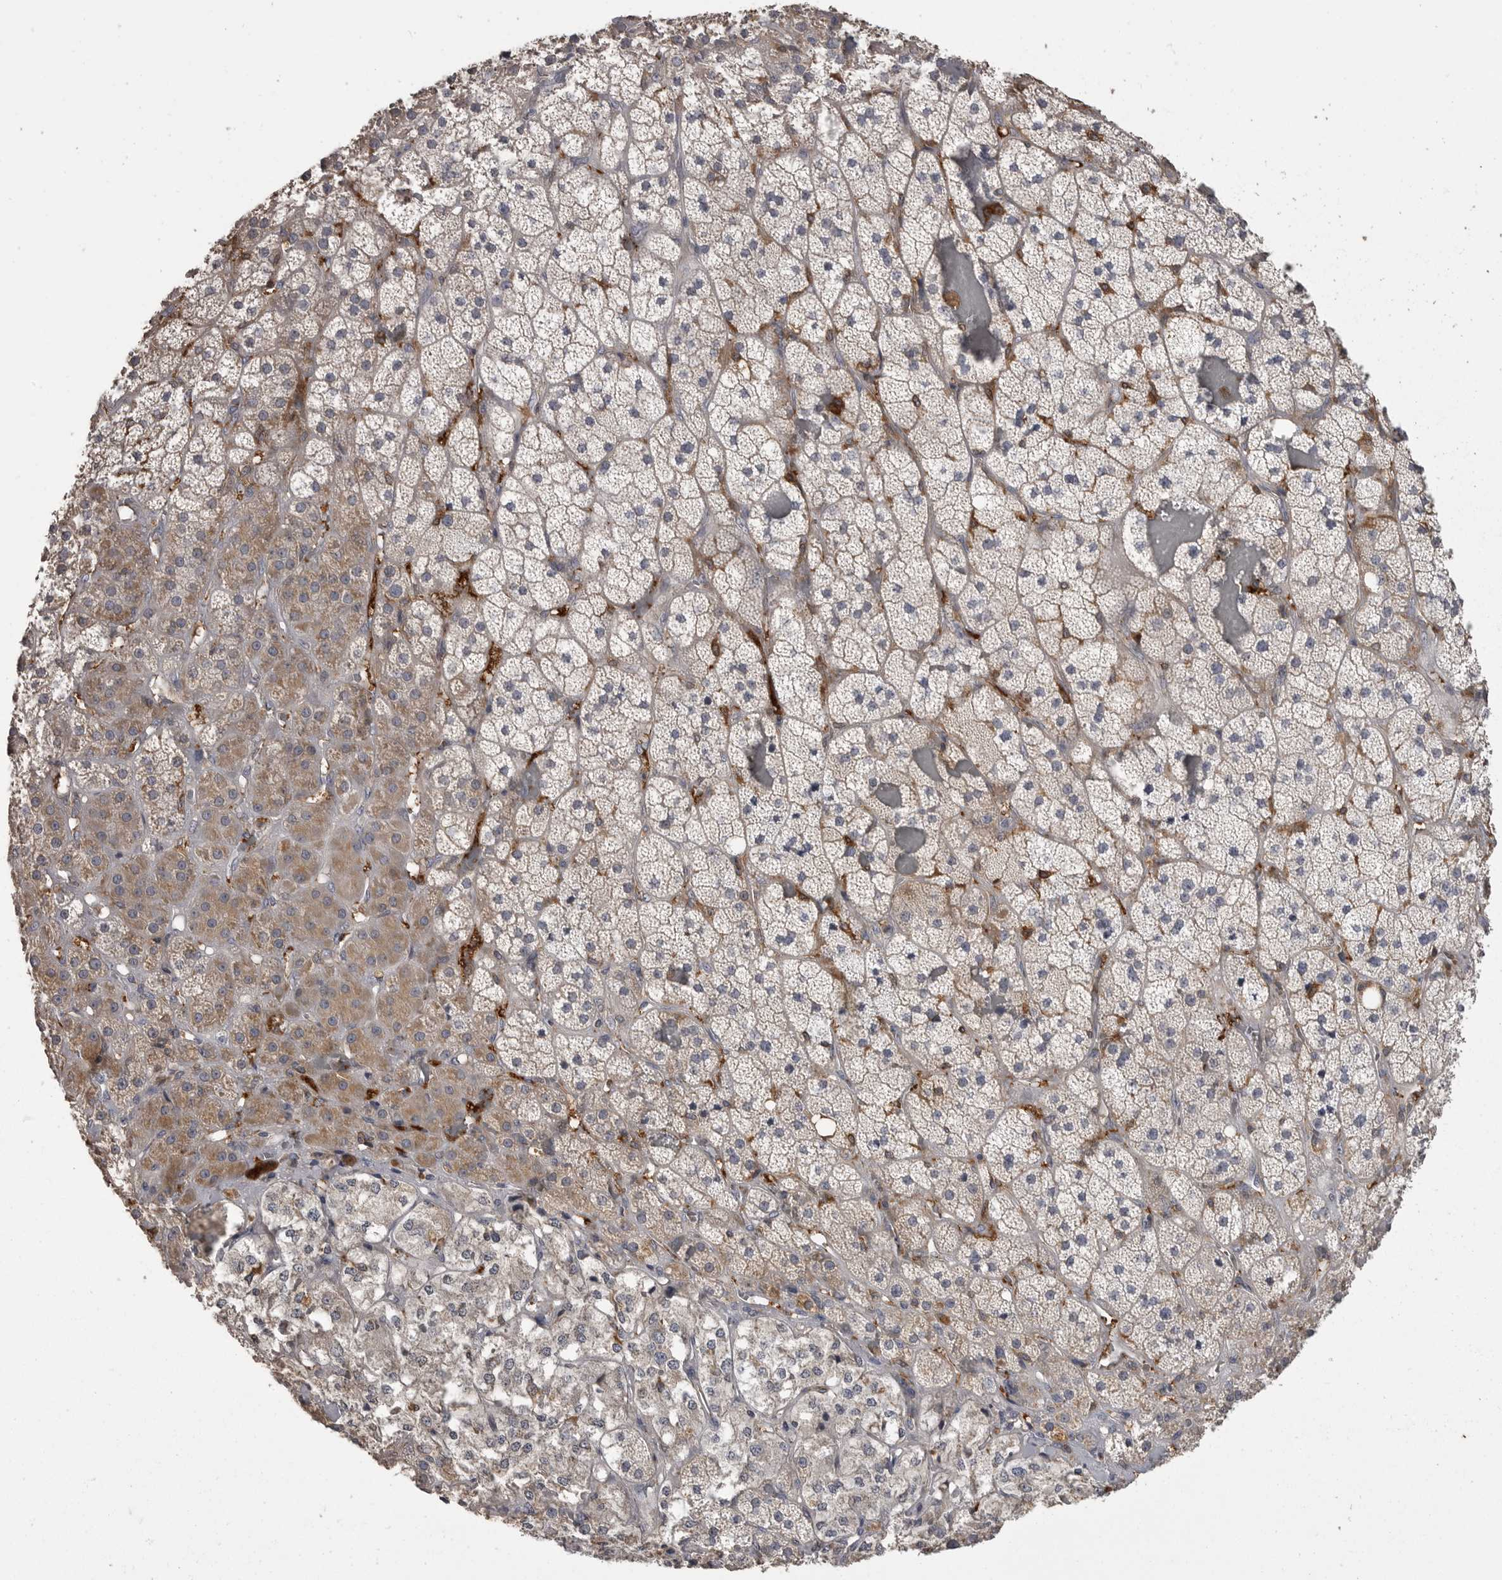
{"staining": {"intensity": "moderate", "quantity": "25%-75%", "location": "cytoplasmic/membranous"}, "tissue": "adrenal gland", "cell_type": "Glandular cells", "image_type": "normal", "snomed": [{"axis": "morphology", "description": "Normal tissue, NOS"}, {"axis": "topography", "description": "Adrenal gland"}], "caption": "Immunohistochemical staining of unremarkable adrenal gland shows 25%-75% levels of moderate cytoplasmic/membranous protein staining in about 25%-75% of glandular cells.", "gene": "CMTM6", "patient": {"sex": "male", "age": 57}}